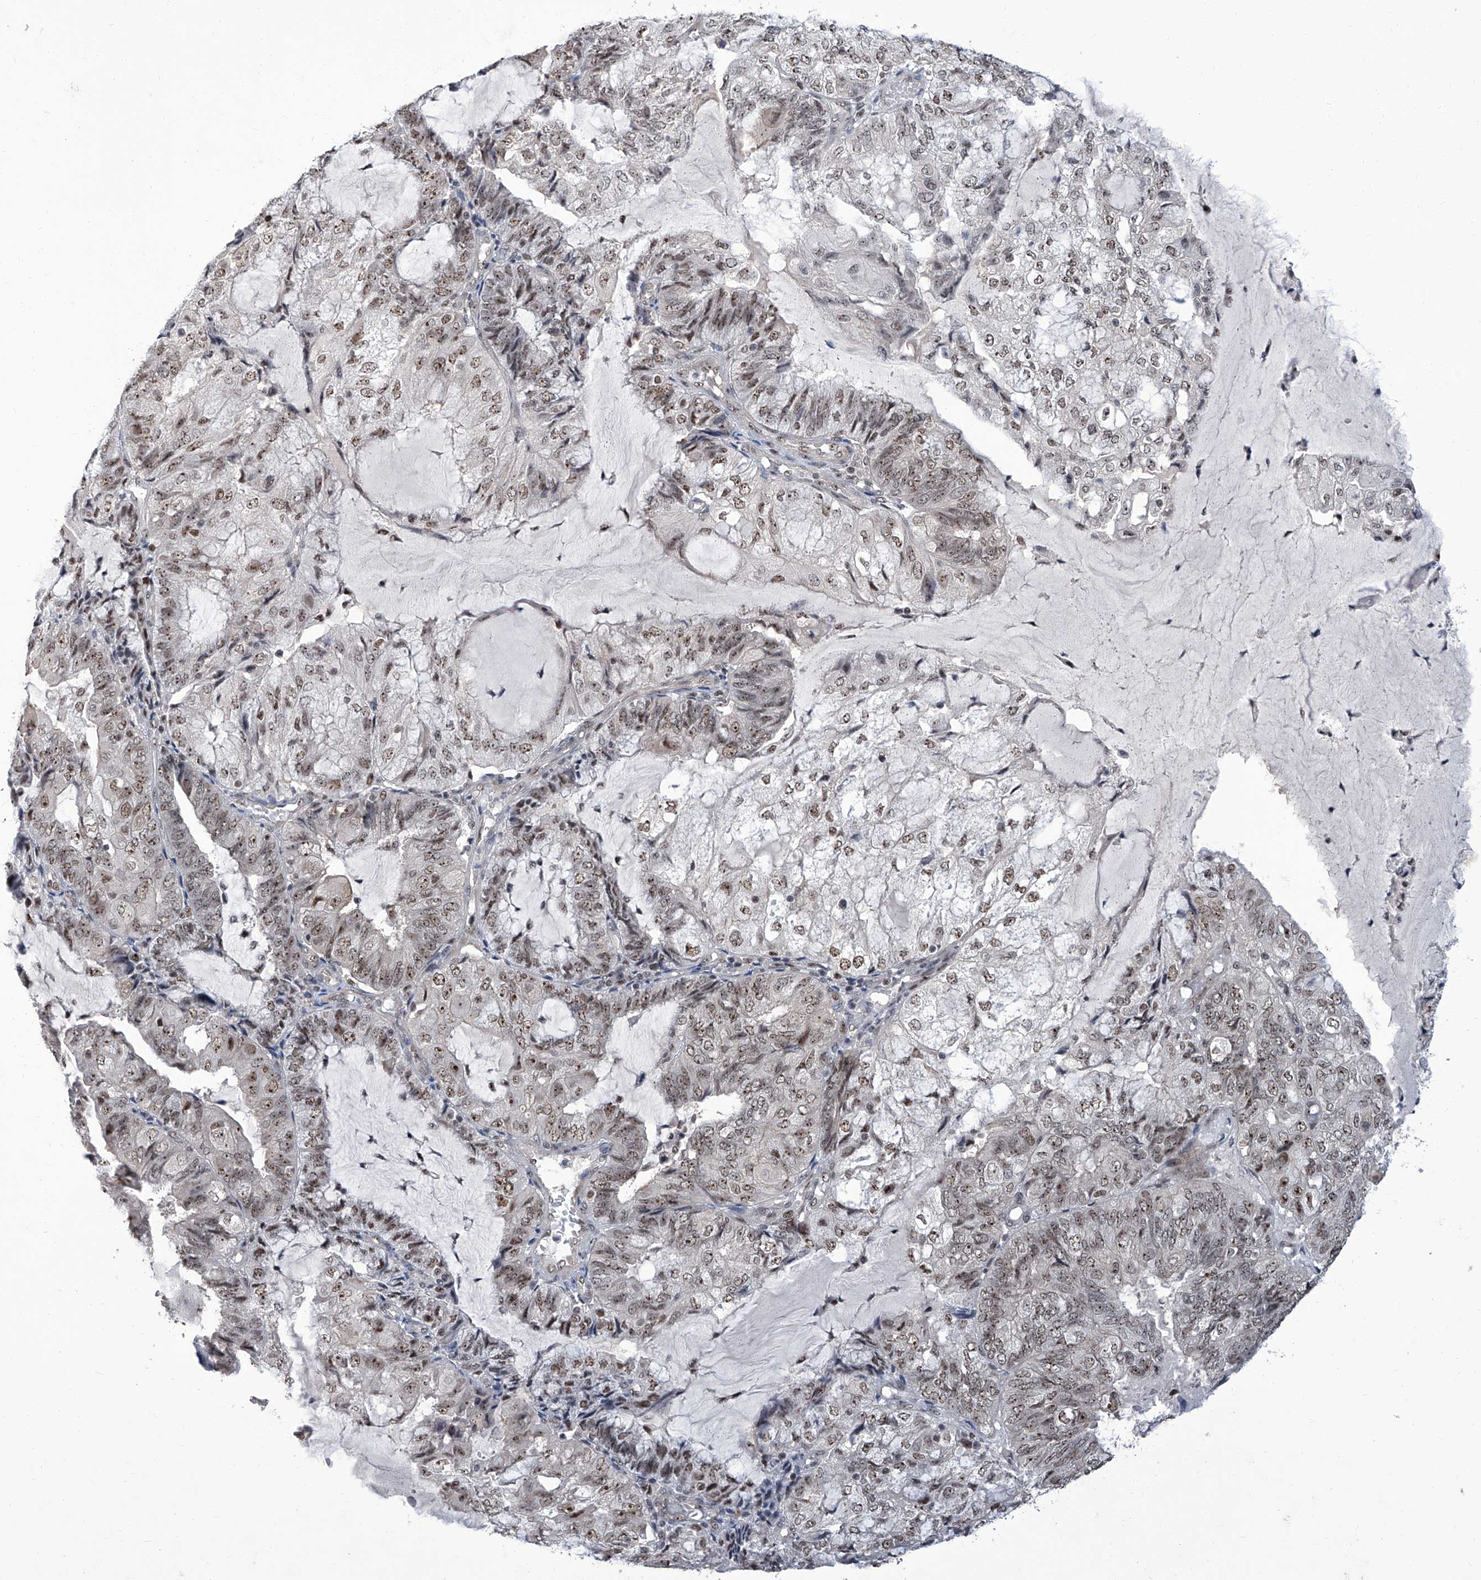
{"staining": {"intensity": "moderate", "quantity": ">75%", "location": "nuclear"}, "tissue": "endometrial cancer", "cell_type": "Tumor cells", "image_type": "cancer", "snomed": [{"axis": "morphology", "description": "Adenocarcinoma, NOS"}, {"axis": "topography", "description": "Endometrium"}], "caption": "A micrograph of human endometrial cancer (adenocarcinoma) stained for a protein shows moderate nuclear brown staining in tumor cells.", "gene": "CMTR1", "patient": {"sex": "female", "age": 81}}